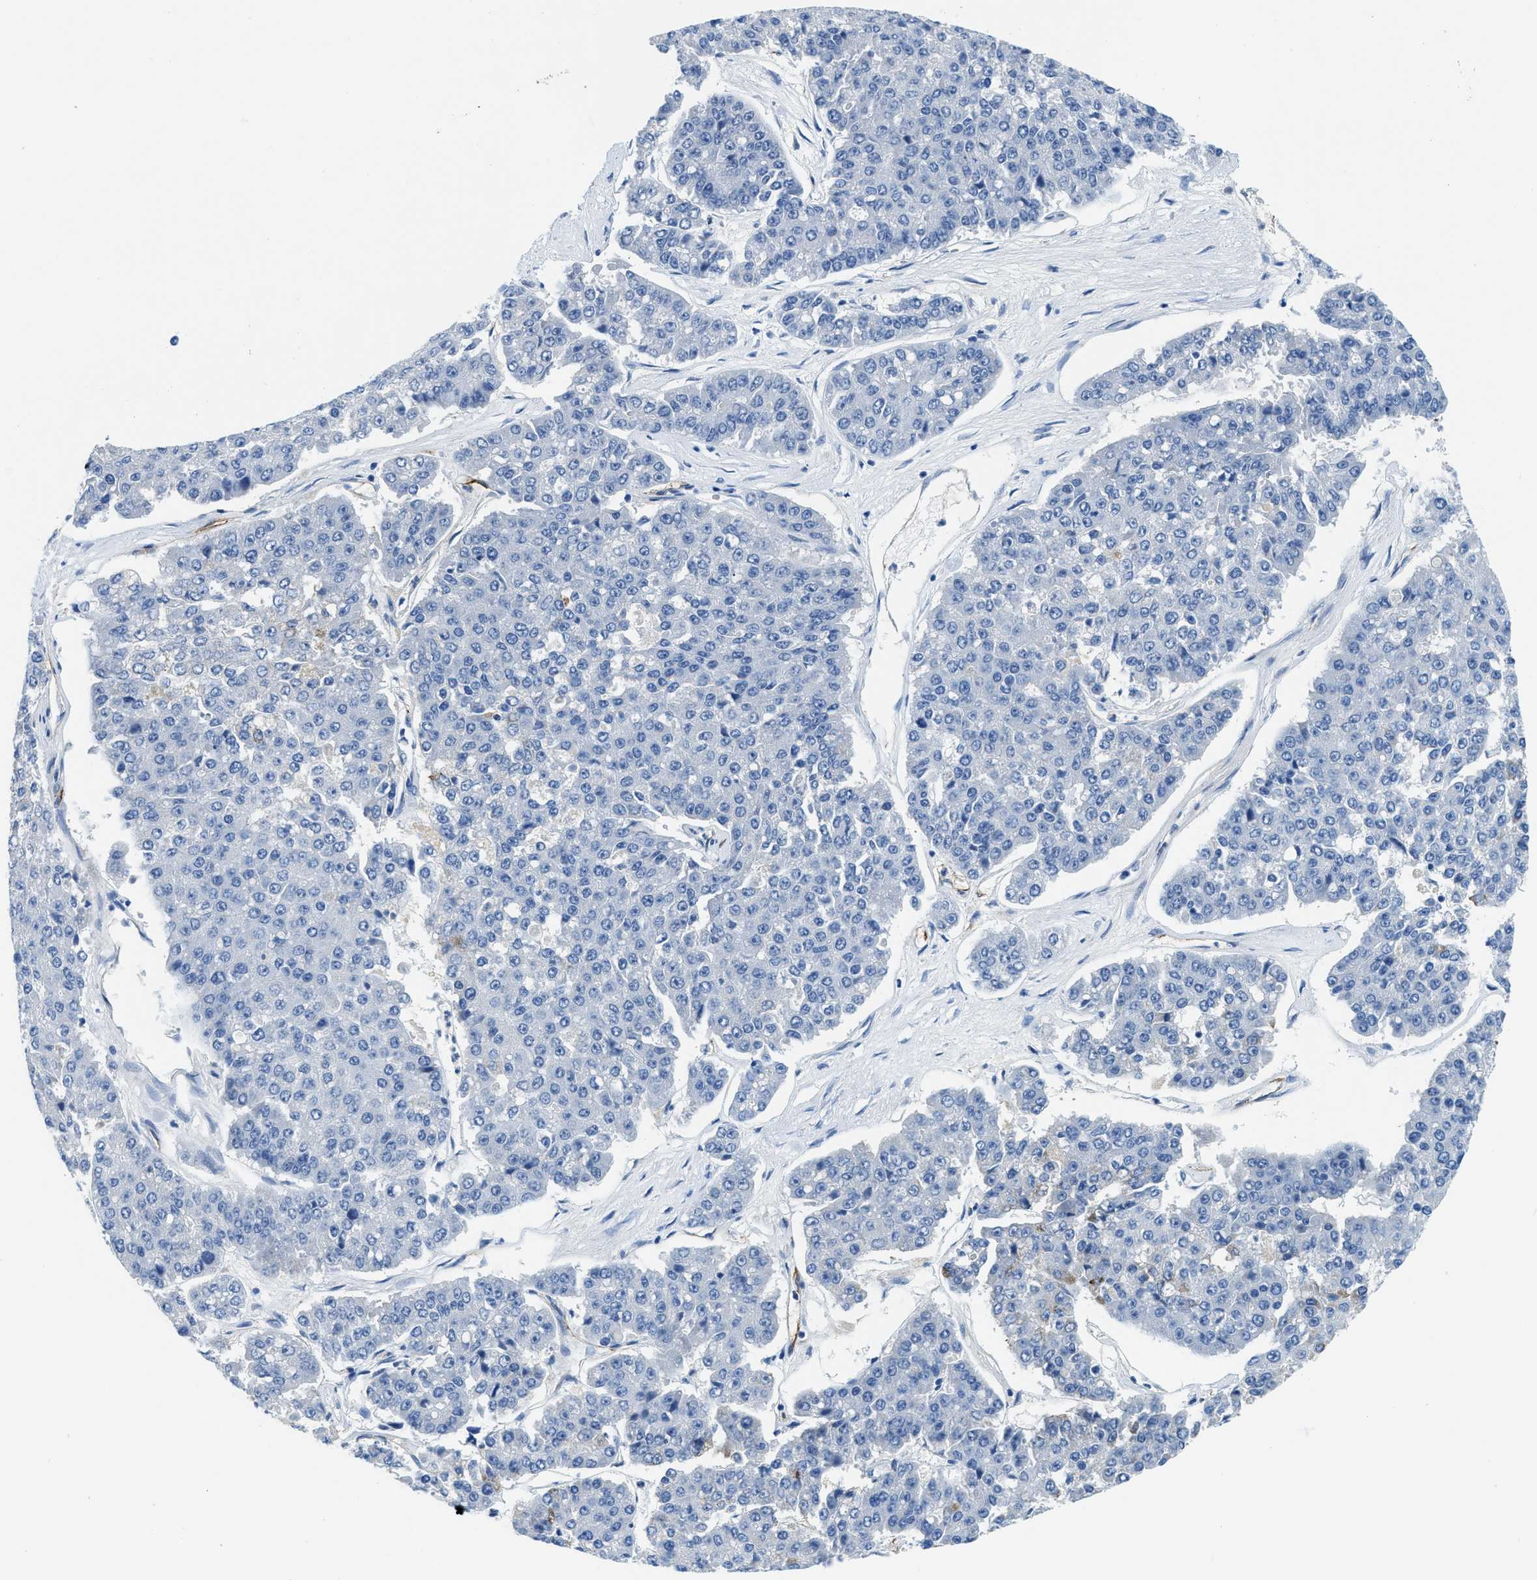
{"staining": {"intensity": "negative", "quantity": "none", "location": "none"}, "tissue": "pancreatic cancer", "cell_type": "Tumor cells", "image_type": "cancer", "snomed": [{"axis": "morphology", "description": "Adenocarcinoma, NOS"}, {"axis": "topography", "description": "Pancreas"}], "caption": "This is an IHC micrograph of pancreatic cancer (adenocarcinoma). There is no positivity in tumor cells.", "gene": "MBL2", "patient": {"sex": "male", "age": 50}}